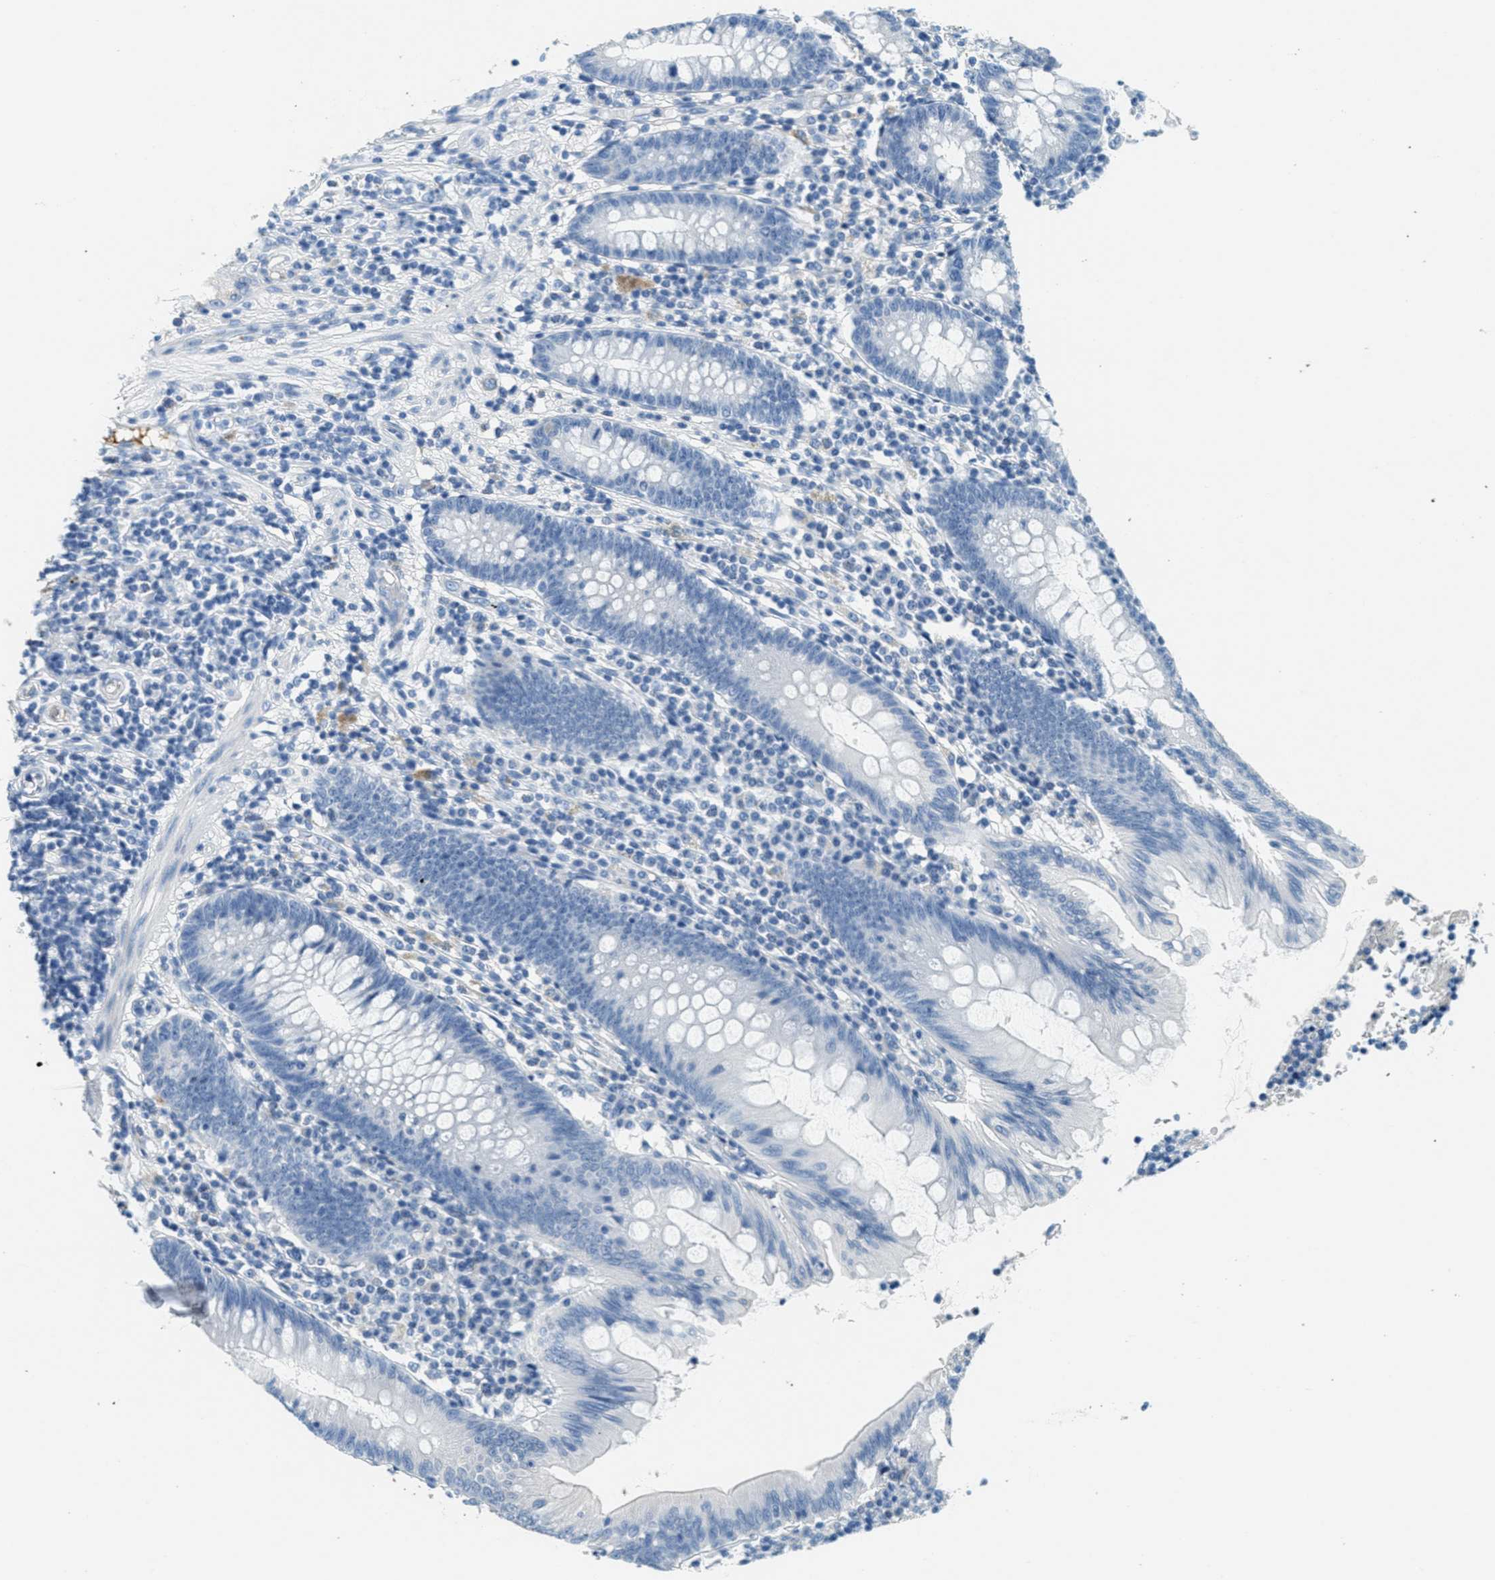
{"staining": {"intensity": "negative", "quantity": "none", "location": "none"}, "tissue": "appendix", "cell_type": "Glandular cells", "image_type": "normal", "snomed": [{"axis": "morphology", "description": "Normal tissue, NOS"}, {"axis": "morphology", "description": "Inflammation, NOS"}, {"axis": "topography", "description": "Appendix"}], "caption": "IHC histopathology image of benign appendix: appendix stained with DAB (3,3'-diaminobenzidine) displays no significant protein staining in glandular cells.", "gene": "A2M", "patient": {"sex": "male", "age": 46}}